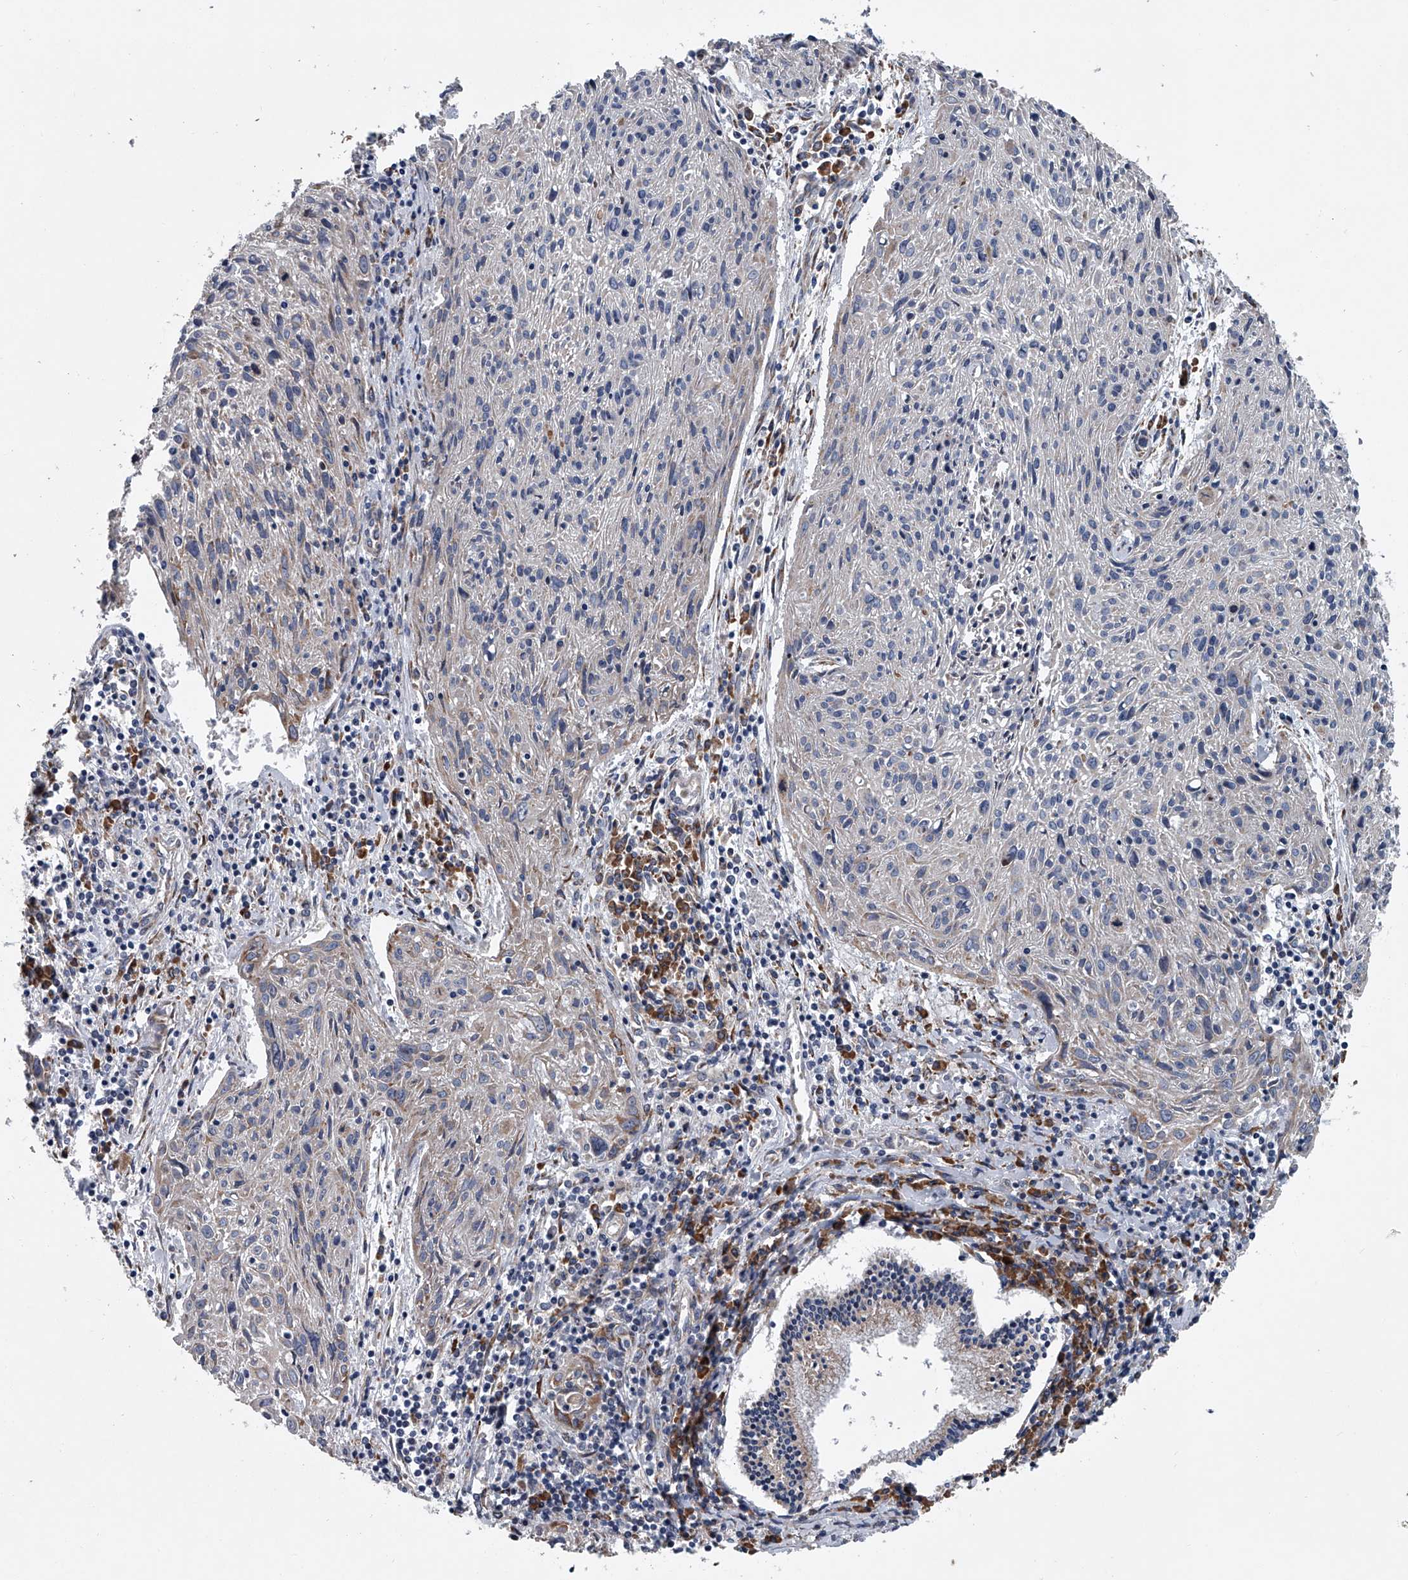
{"staining": {"intensity": "negative", "quantity": "none", "location": "none"}, "tissue": "cervical cancer", "cell_type": "Tumor cells", "image_type": "cancer", "snomed": [{"axis": "morphology", "description": "Squamous cell carcinoma, NOS"}, {"axis": "topography", "description": "Cervix"}], "caption": "This is an IHC micrograph of human cervical squamous cell carcinoma. There is no staining in tumor cells.", "gene": "ABCG1", "patient": {"sex": "female", "age": 51}}